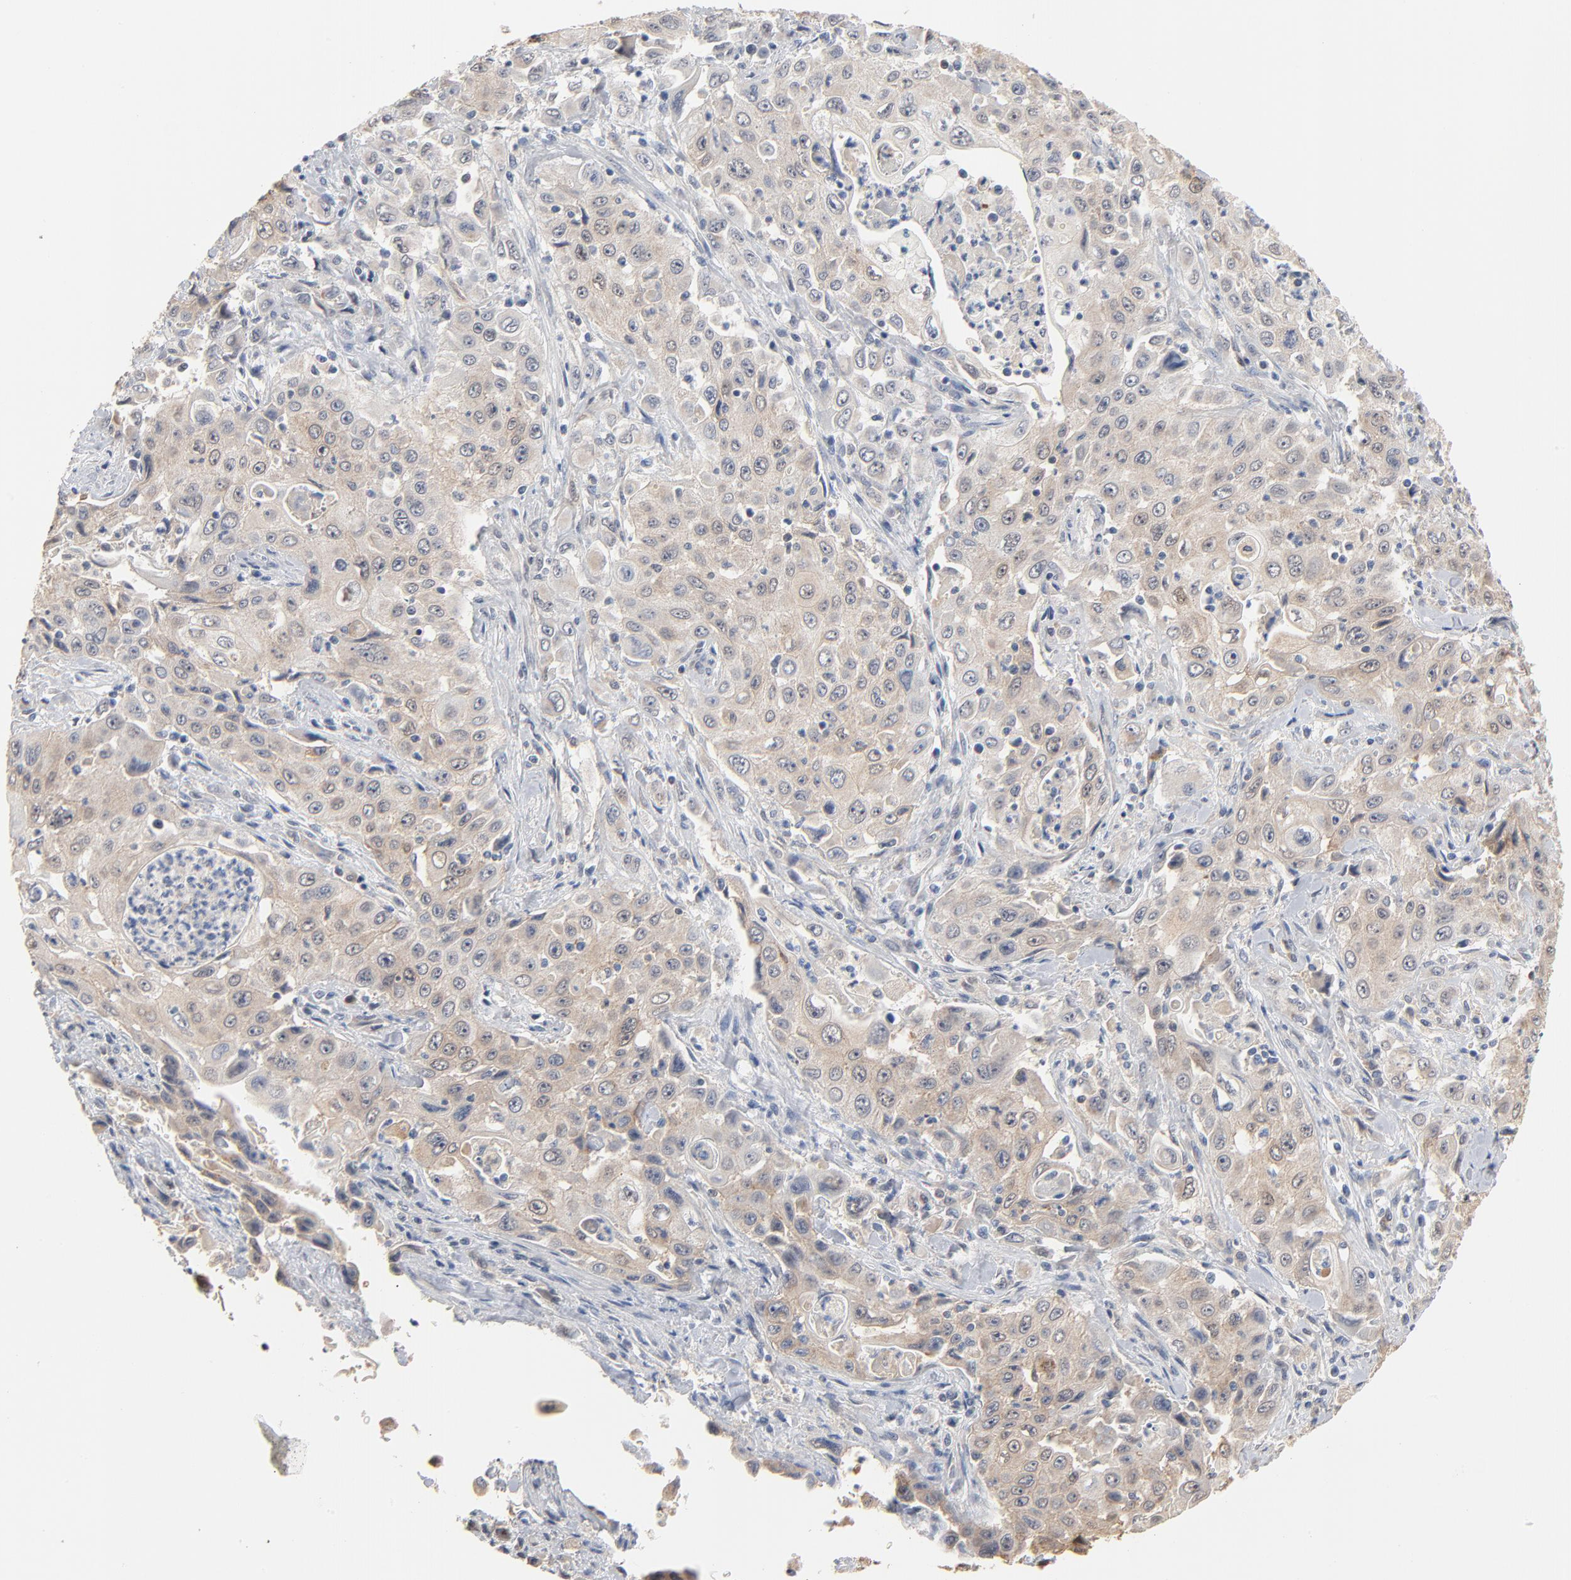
{"staining": {"intensity": "weak", "quantity": "25%-75%", "location": "cytoplasmic/membranous"}, "tissue": "pancreatic cancer", "cell_type": "Tumor cells", "image_type": "cancer", "snomed": [{"axis": "morphology", "description": "Adenocarcinoma, NOS"}, {"axis": "topography", "description": "Pancreas"}], "caption": "IHC staining of adenocarcinoma (pancreatic), which demonstrates low levels of weak cytoplasmic/membranous positivity in about 25%-75% of tumor cells indicating weak cytoplasmic/membranous protein staining. The staining was performed using DAB (3,3'-diaminobenzidine) (brown) for protein detection and nuclei were counterstained in hematoxylin (blue).", "gene": "EPCAM", "patient": {"sex": "male", "age": 70}}